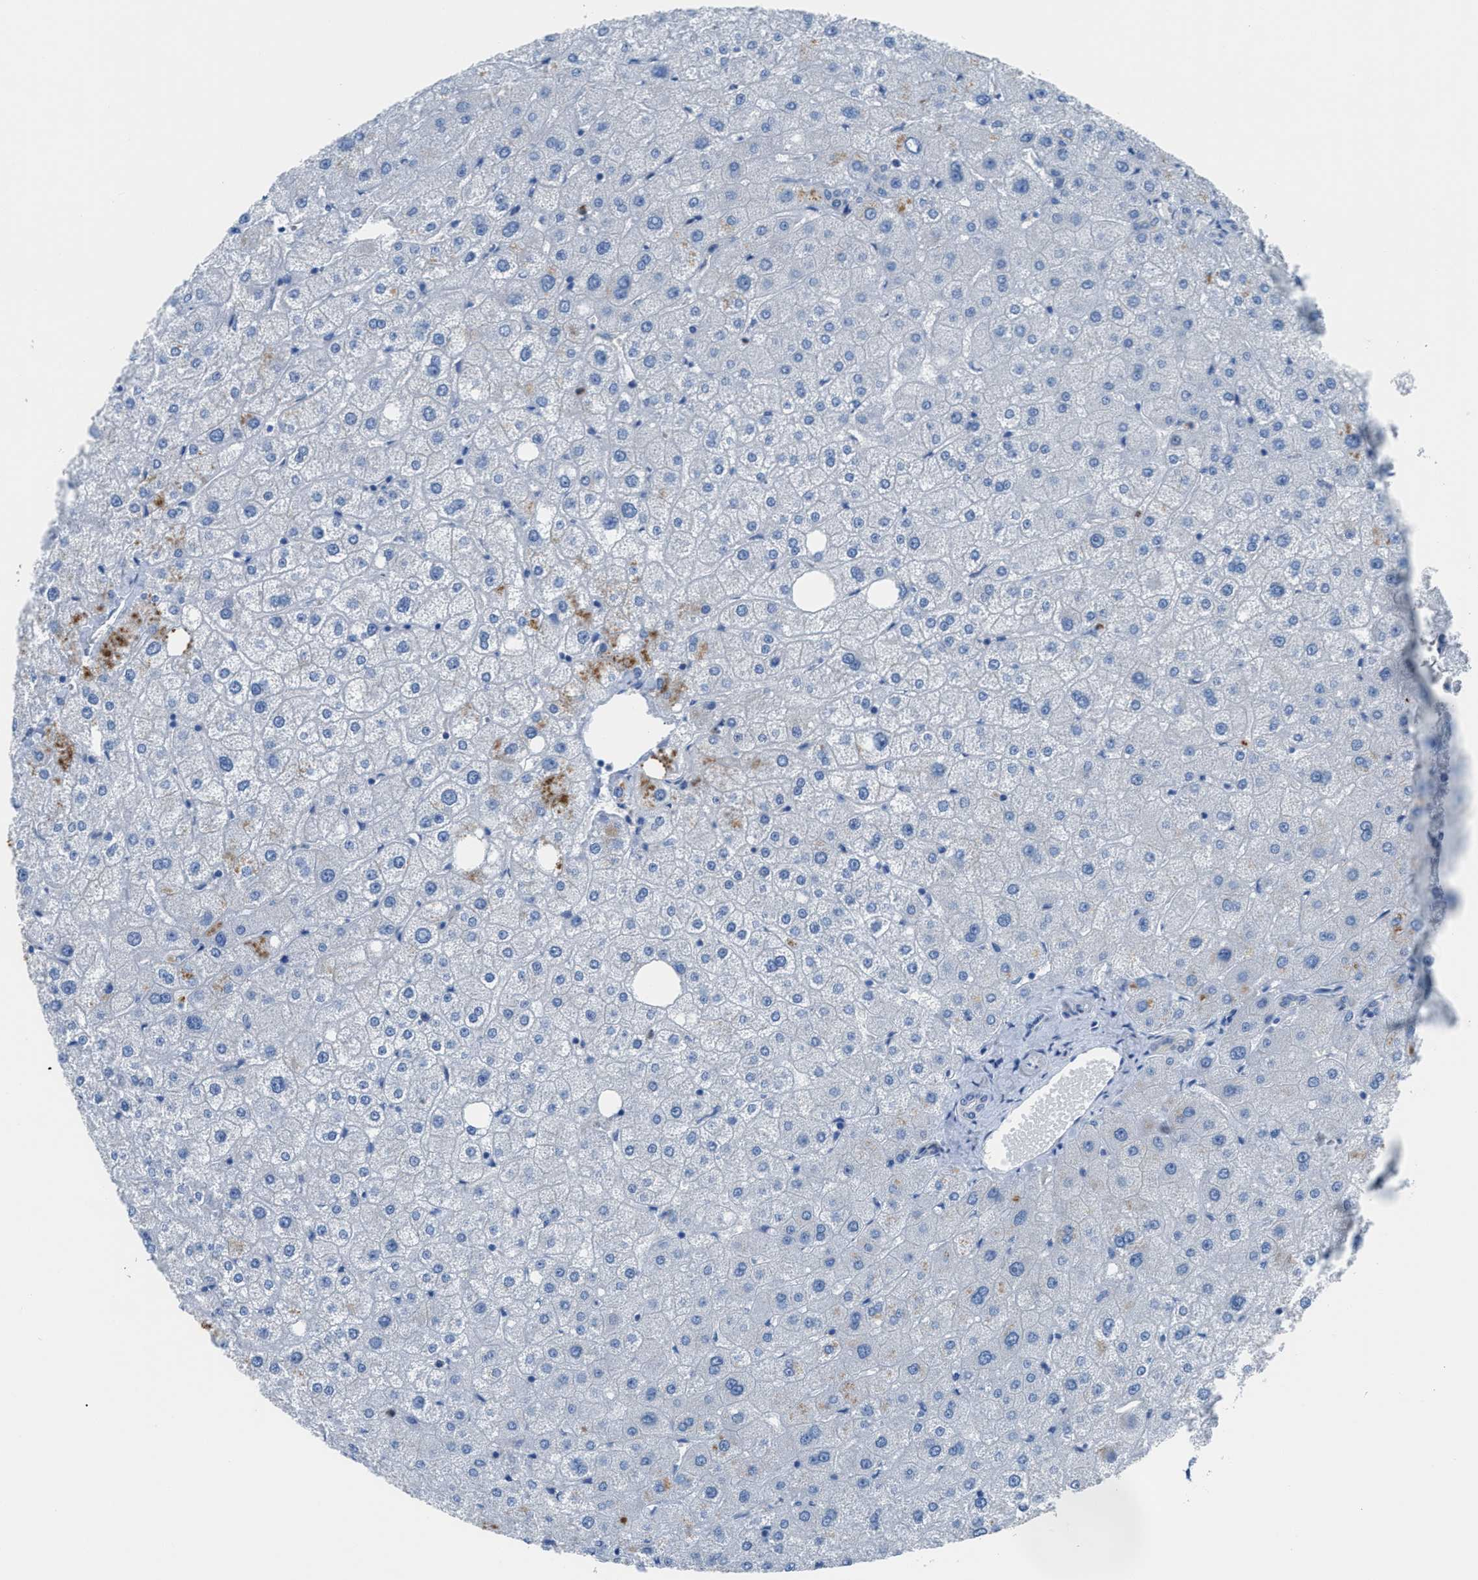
{"staining": {"intensity": "negative", "quantity": "none", "location": "none"}, "tissue": "liver", "cell_type": "Cholangiocytes", "image_type": "normal", "snomed": [{"axis": "morphology", "description": "Normal tissue, NOS"}, {"axis": "topography", "description": "Liver"}], "caption": "DAB immunohistochemical staining of normal human liver displays no significant positivity in cholangiocytes.", "gene": "ITPR1", "patient": {"sex": "male", "age": 73}}